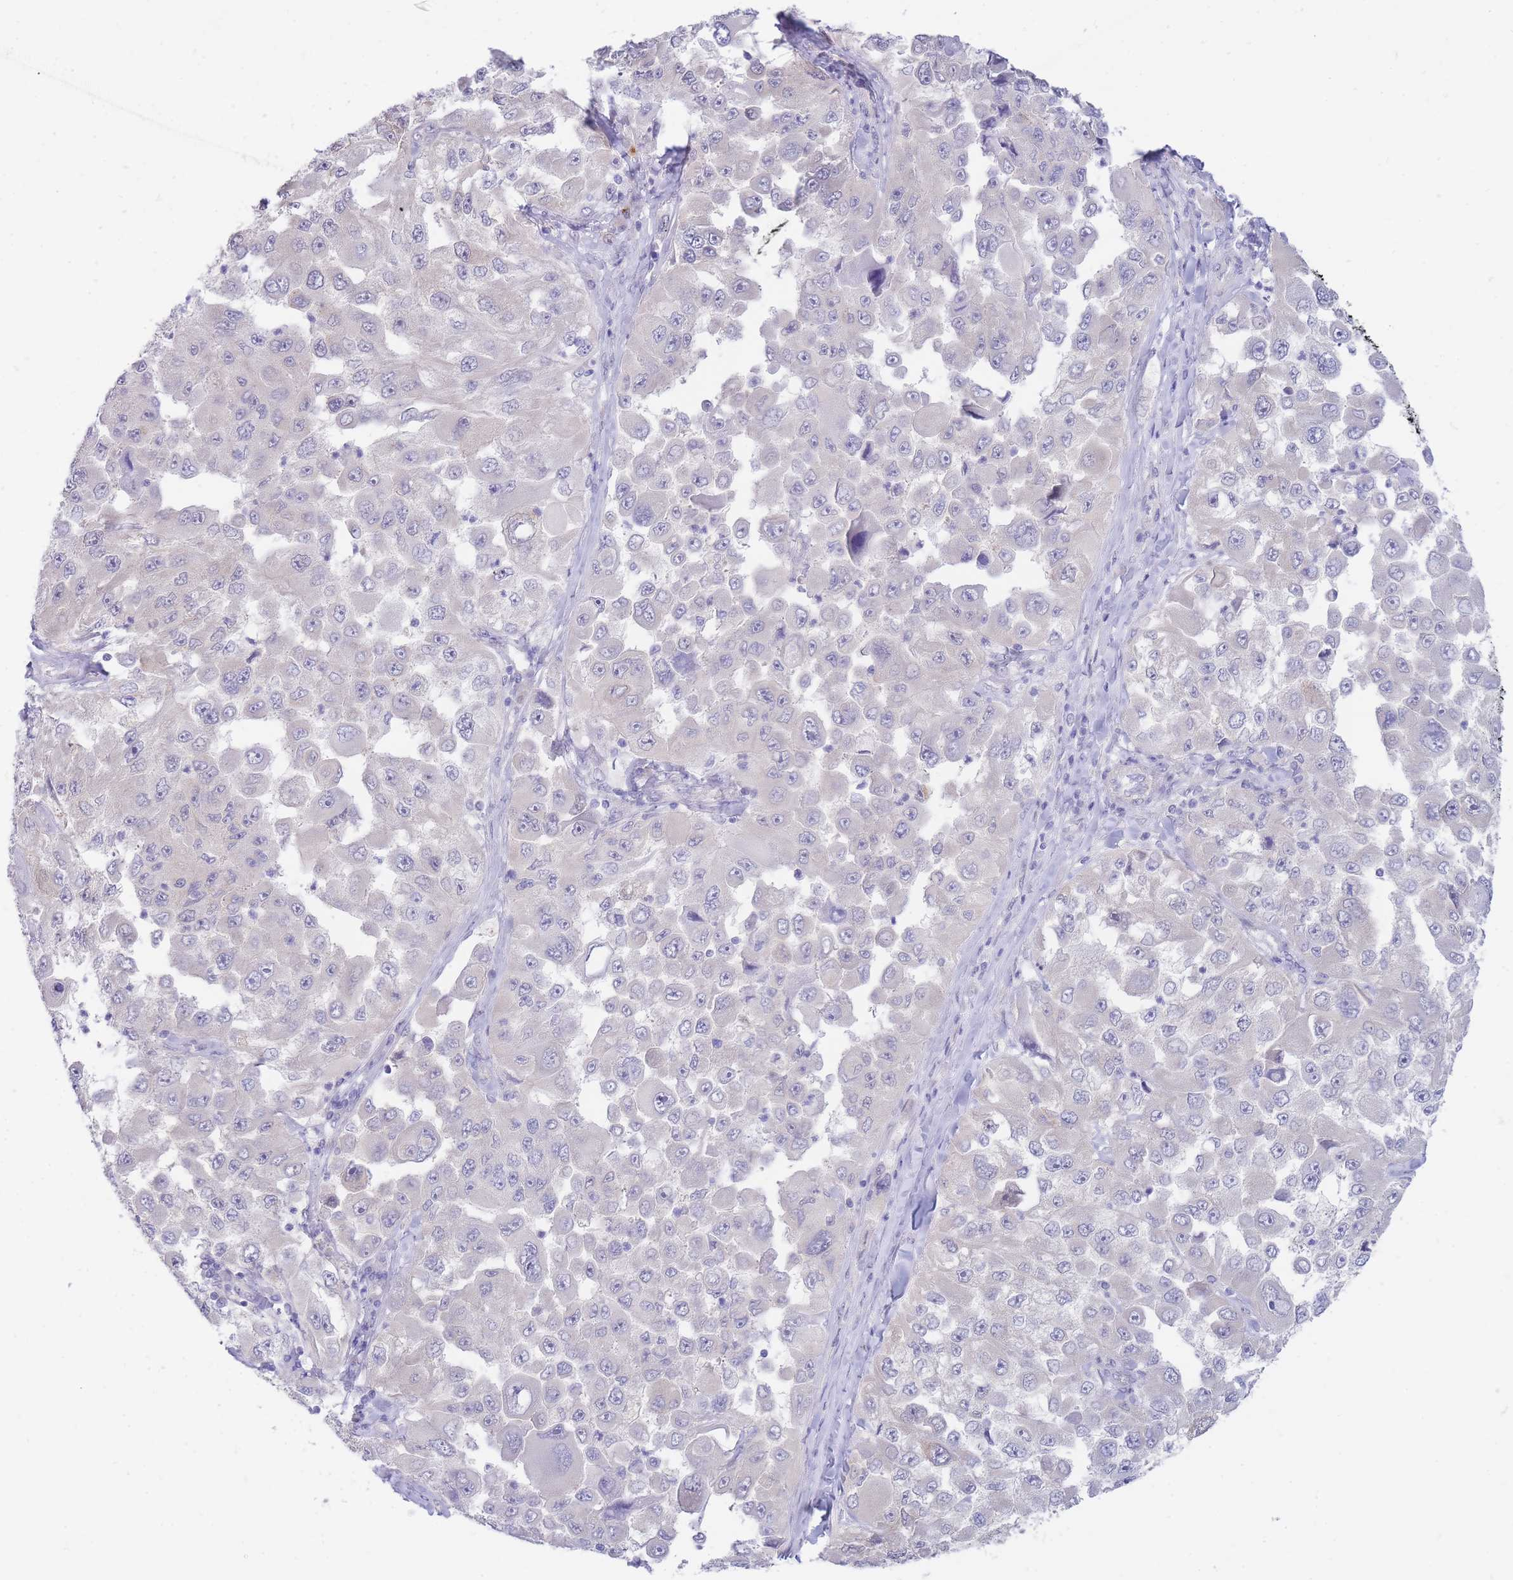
{"staining": {"intensity": "negative", "quantity": "none", "location": "none"}, "tissue": "melanoma", "cell_type": "Tumor cells", "image_type": "cancer", "snomed": [{"axis": "morphology", "description": "Malignant melanoma, Metastatic site"}, {"axis": "topography", "description": "Lymph node"}], "caption": "Immunohistochemistry (IHC) histopathology image of neoplastic tissue: malignant melanoma (metastatic site) stained with DAB demonstrates no significant protein staining in tumor cells. Brightfield microscopy of immunohistochemistry stained with DAB (3,3'-diaminobenzidine) (brown) and hematoxylin (blue), captured at high magnification.", "gene": "SUGT1", "patient": {"sex": "male", "age": 62}}